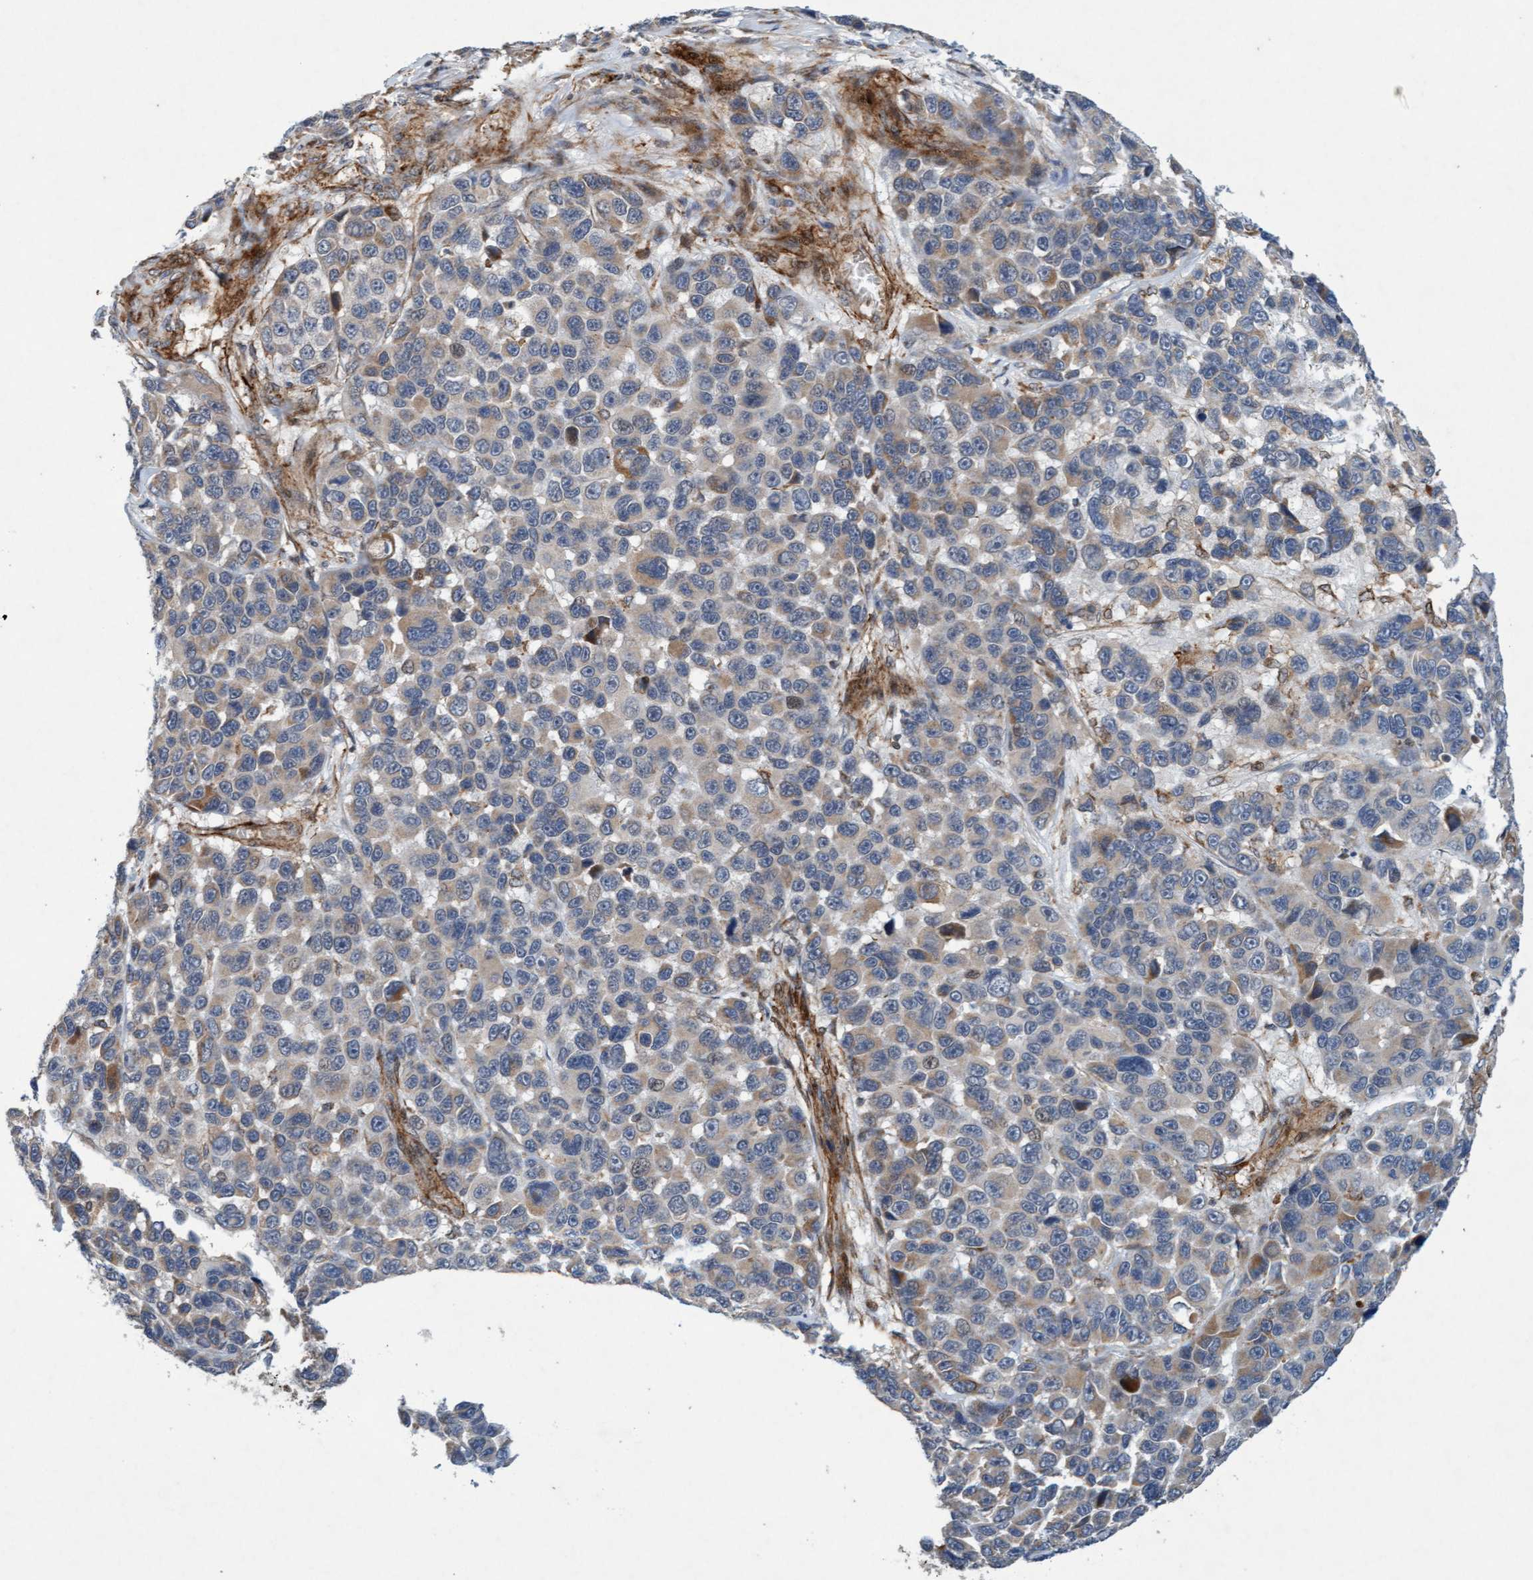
{"staining": {"intensity": "weak", "quantity": "<25%", "location": "cytoplasmic/membranous"}, "tissue": "melanoma", "cell_type": "Tumor cells", "image_type": "cancer", "snomed": [{"axis": "morphology", "description": "Malignant melanoma, NOS"}, {"axis": "topography", "description": "Skin"}], "caption": "Immunohistochemistry of human malignant melanoma demonstrates no staining in tumor cells.", "gene": "TMEM70", "patient": {"sex": "male", "age": 53}}